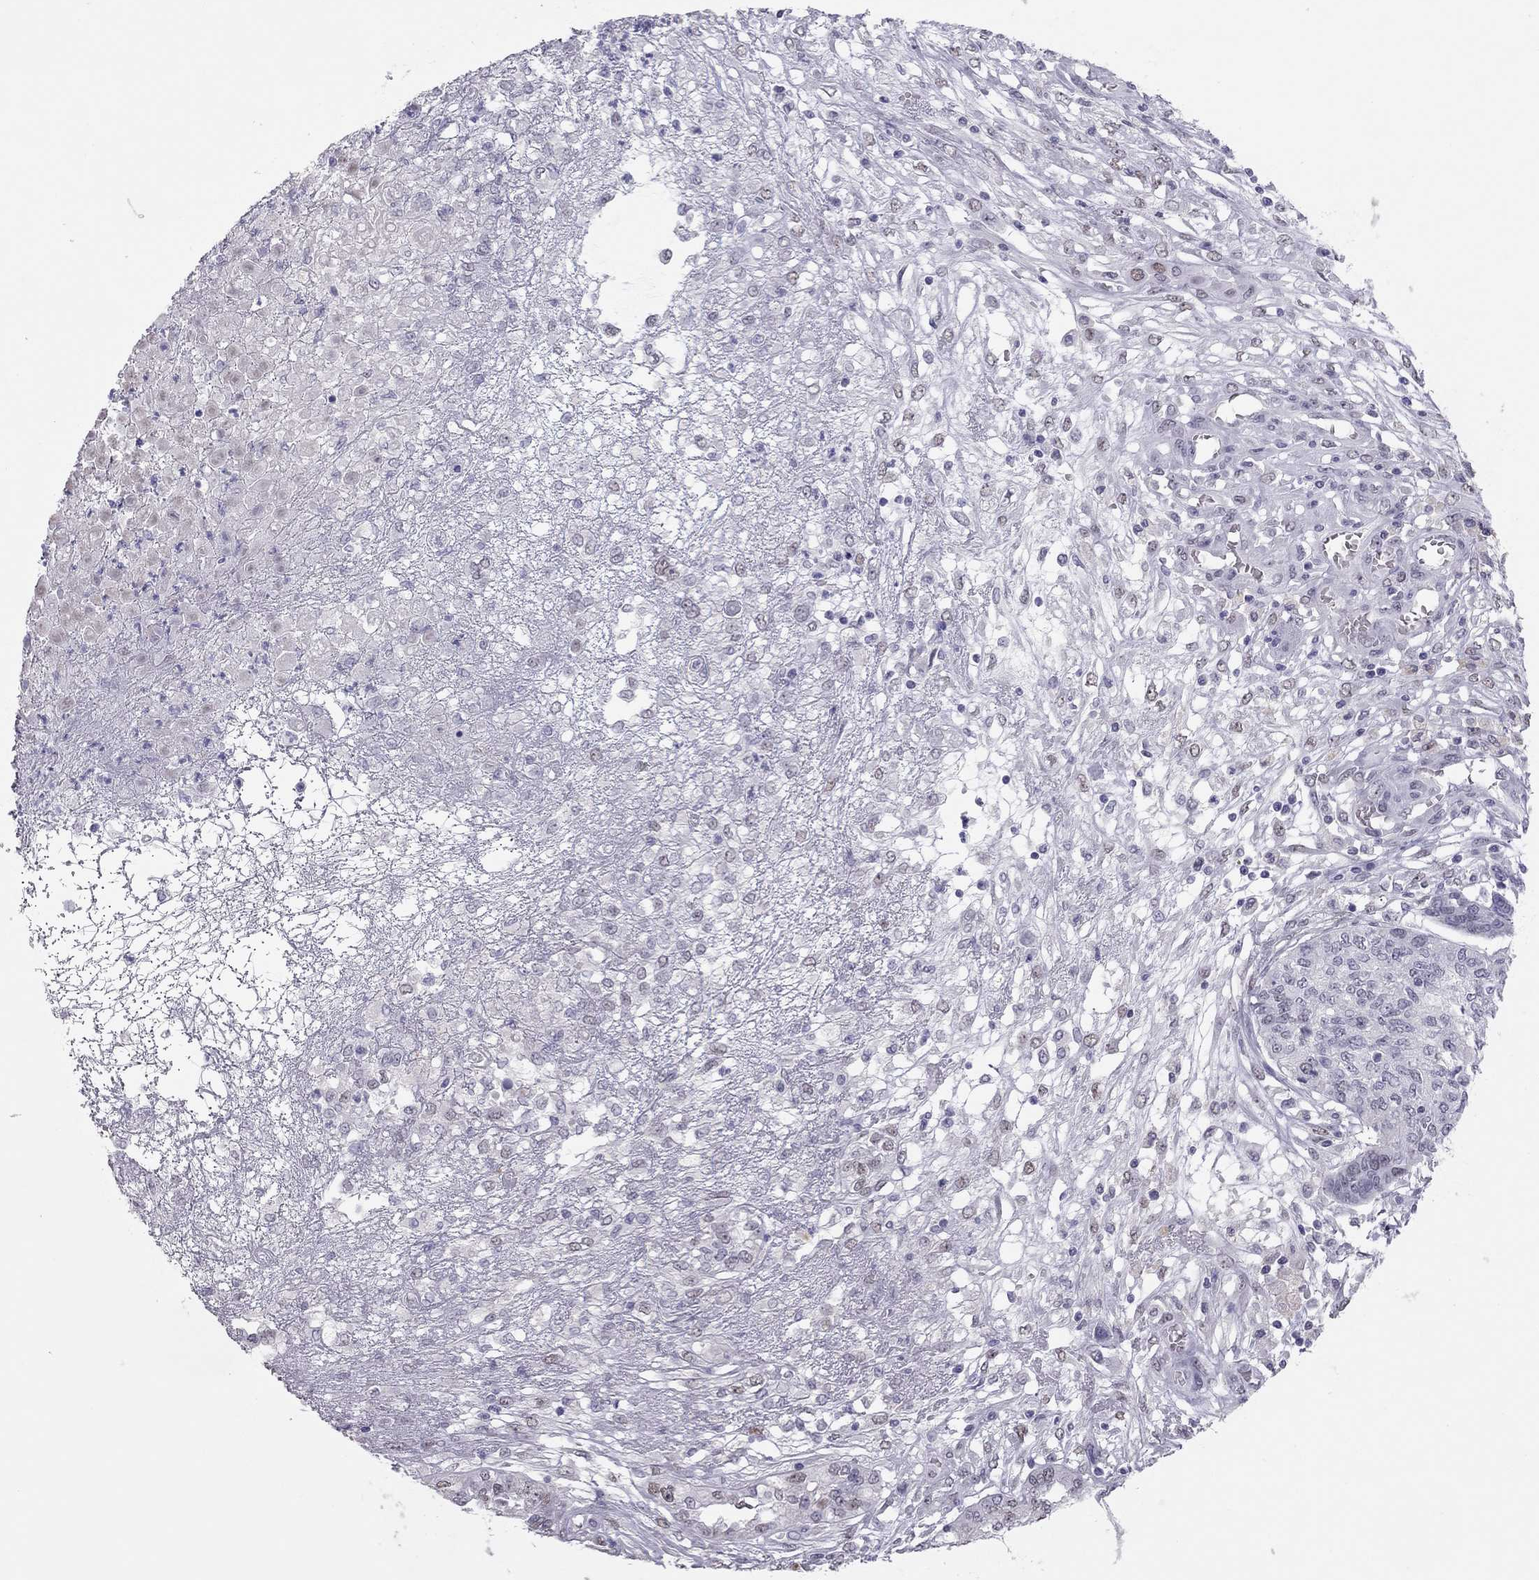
{"staining": {"intensity": "strong", "quantity": "<25%", "location": "nuclear"}, "tissue": "ovarian cancer", "cell_type": "Tumor cells", "image_type": "cancer", "snomed": [{"axis": "morphology", "description": "Cystadenocarcinoma, serous, NOS"}, {"axis": "topography", "description": "Ovary"}], "caption": "Immunohistochemistry (DAB (3,3'-diaminobenzidine)) staining of human ovarian serous cystadenocarcinoma reveals strong nuclear protein expression in approximately <25% of tumor cells.", "gene": "PHOX2A", "patient": {"sex": "female", "age": 67}}